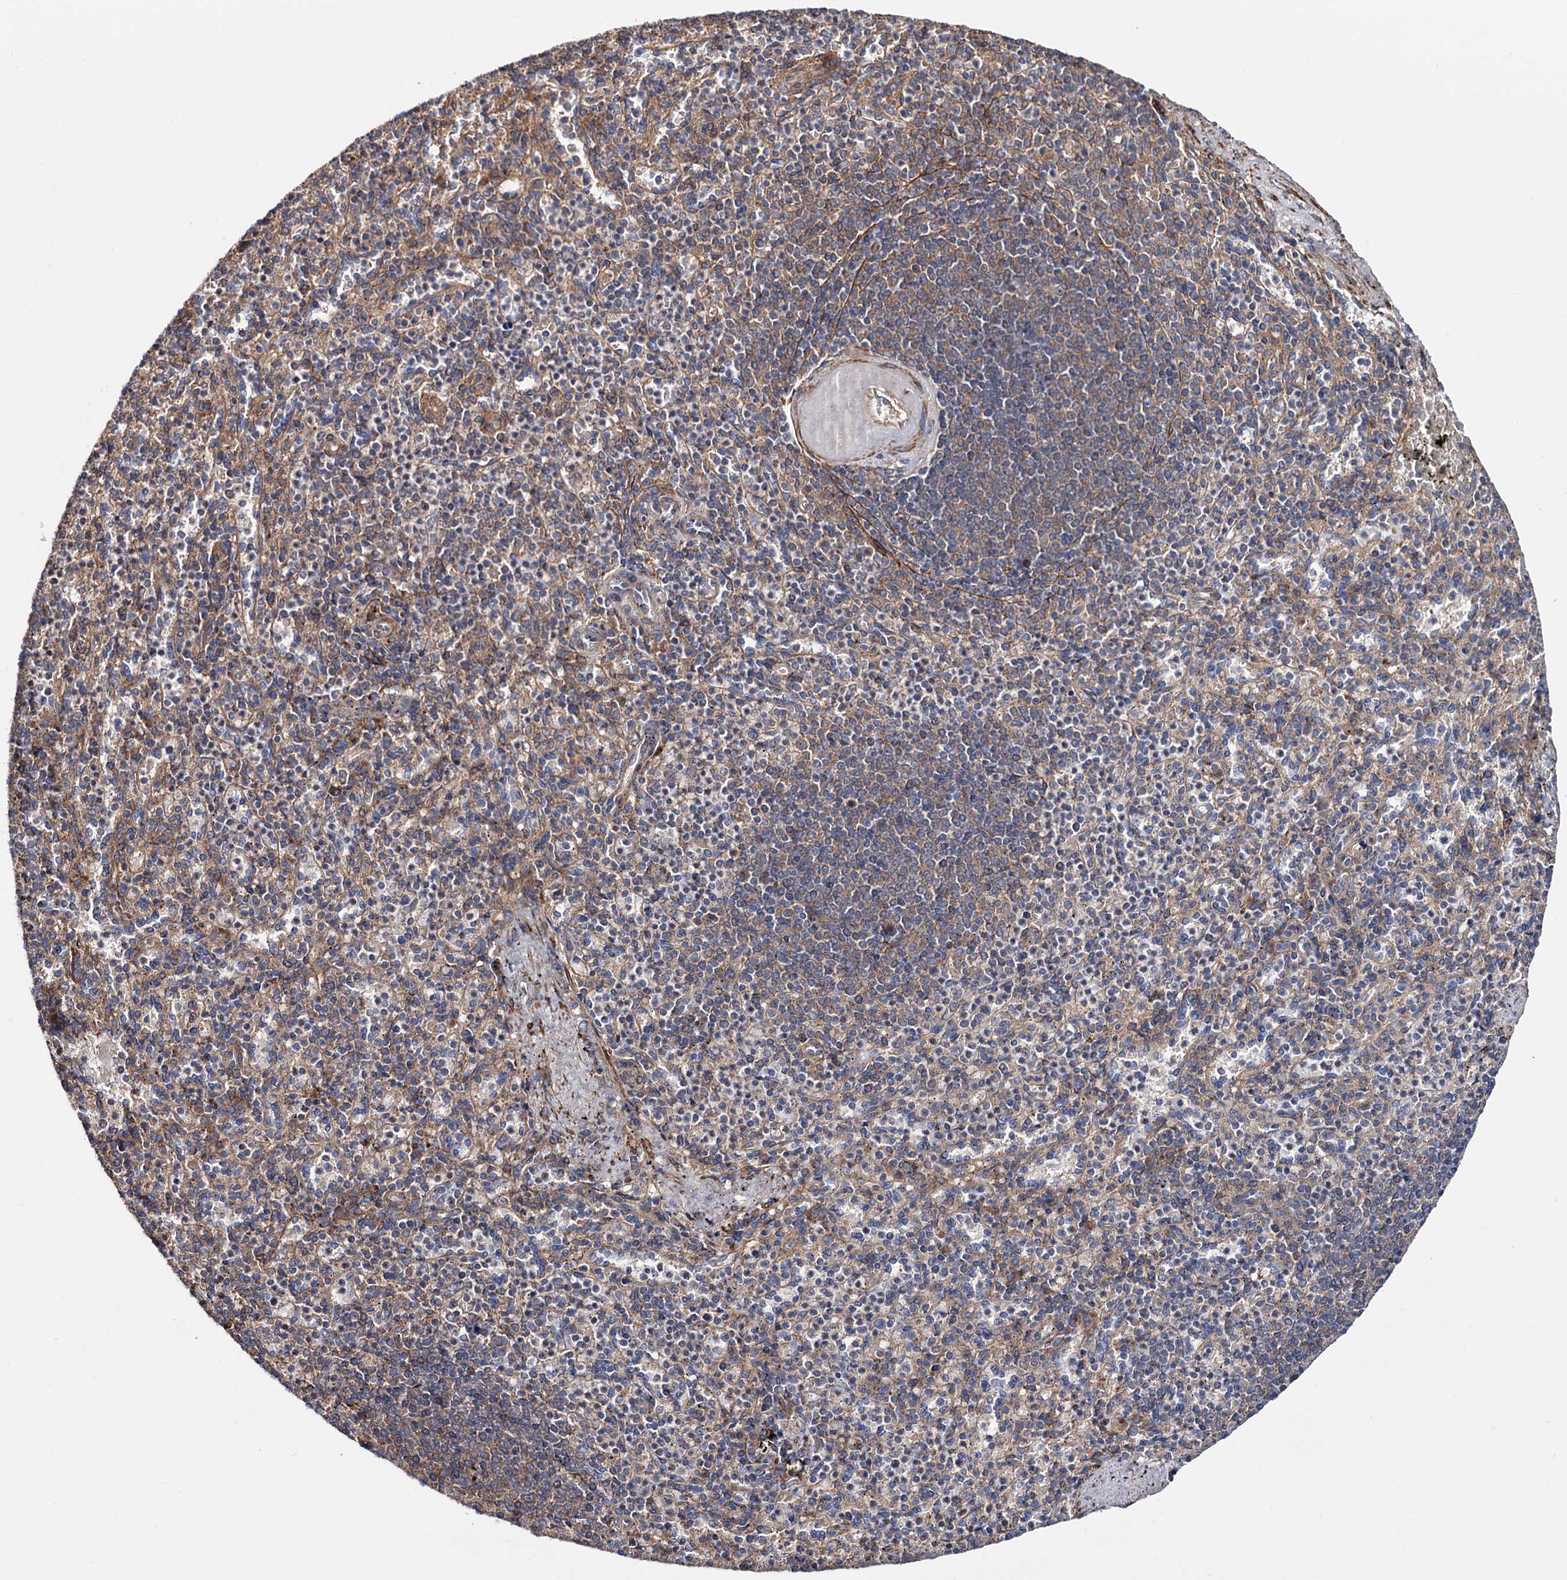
{"staining": {"intensity": "moderate", "quantity": "25%-75%", "location": "cytoplasmic/membranous"}, "tissue": "spleen", "cell_type": "Cells in red pulp", "image_type": "normal", "snomed": [{"axis": "morphology", "description": "Normal tissue, NOS"}, {"axis": "topography", "description": "Spleen"}], "caption": "Brown immunohistochemical staining in benign human spleen shows moderate cytoplasmic/membranous positivity in about 25%-75% of cells in red pulp.", "gene": "FERMT2", "patient": {"sex": "female", "age": 74}}